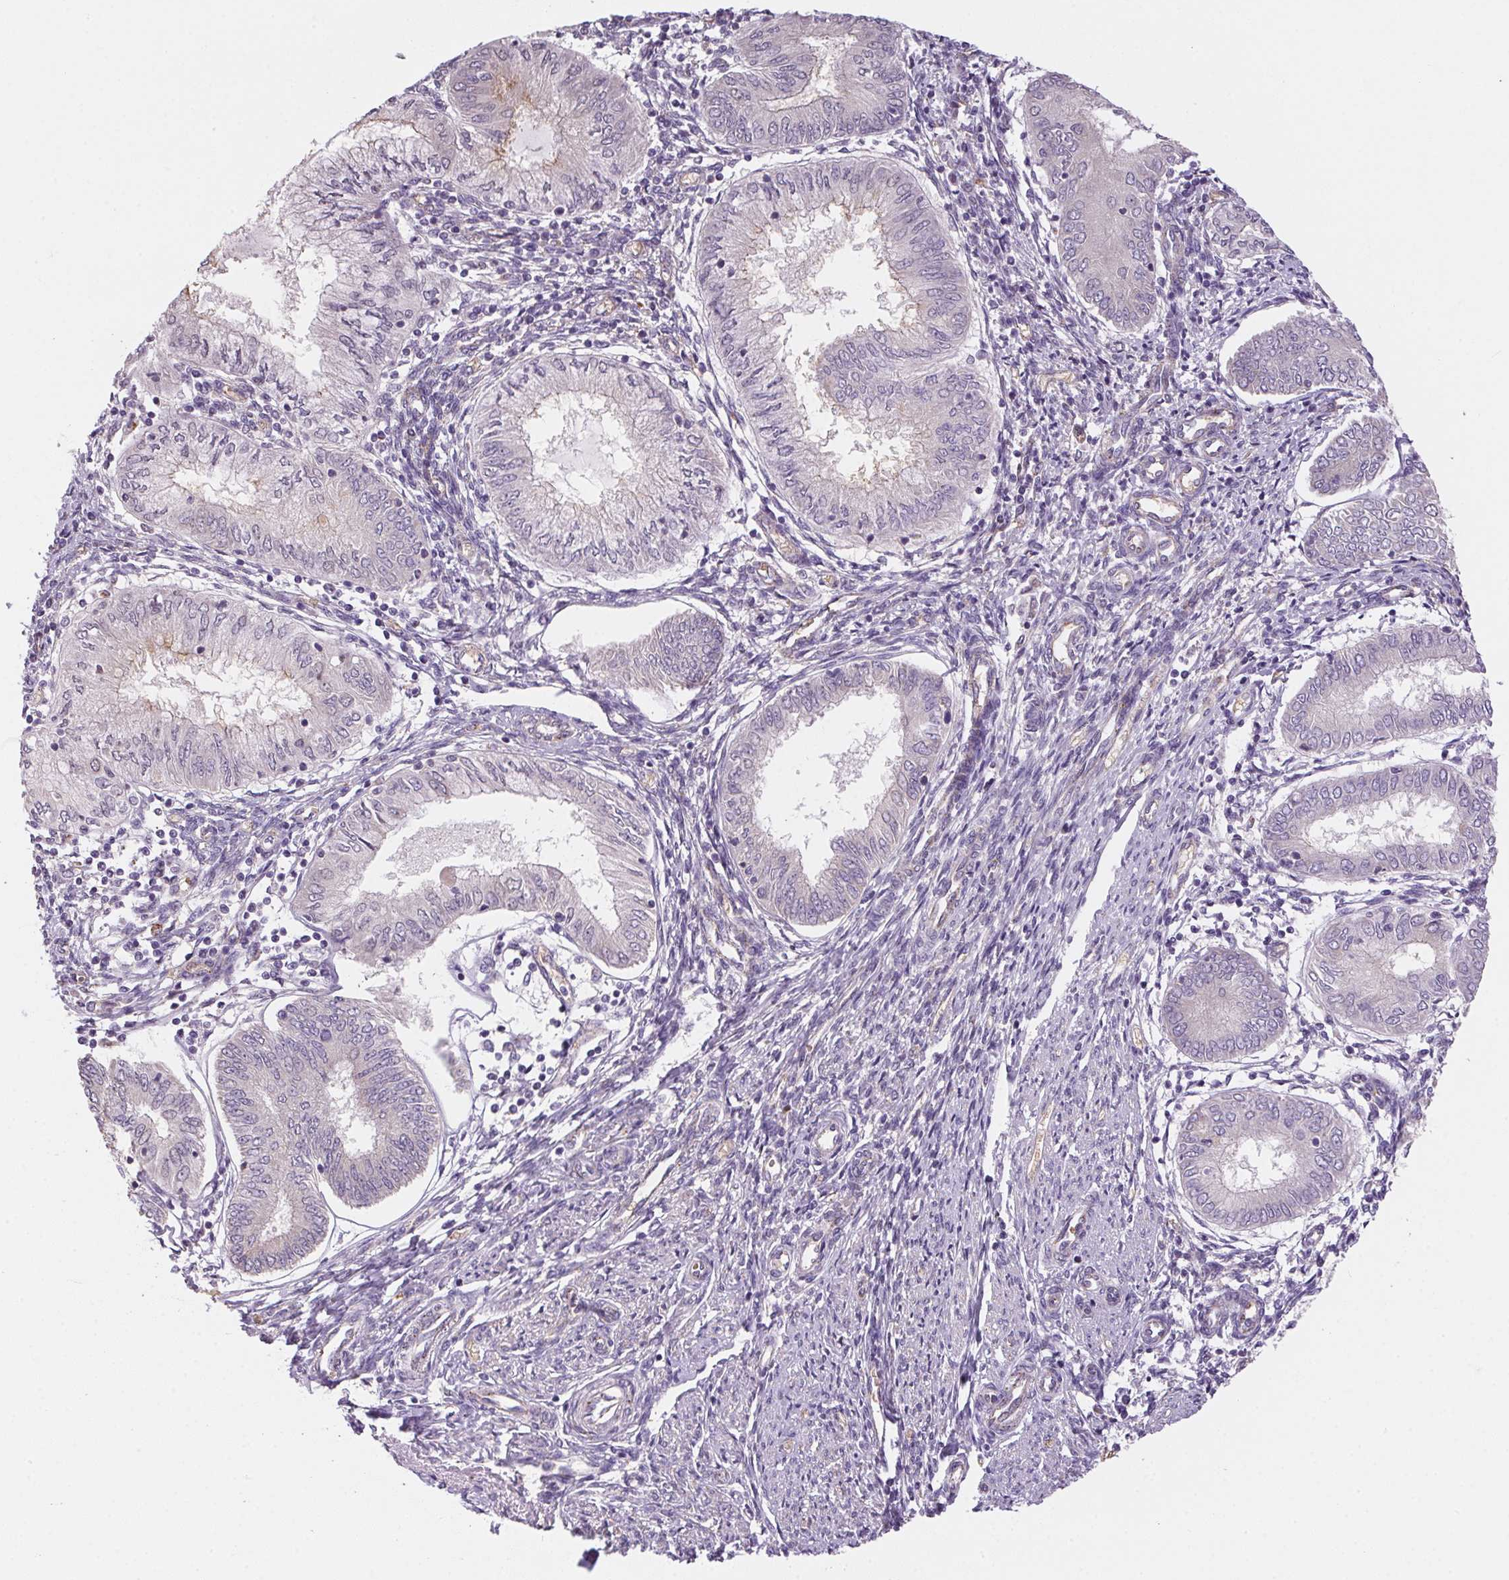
{"staining": {"intensity": "negative", "quantity": "none", "location": "none"}, "tissue": "endometrial cancer", "cell_type": "Tumor cells", "image_type": "cancer", "snomed": [{"axis": "morphology", "description": "Adenocarcinoma, NOS"}, {"axis": "topography", "description": "Endometrium"}], "caption": "An image of endometrial cancer (adenocarcinoma) stained for a protein displays no brown staining in tumor cells.", "gene": "METTL13", "patient": {"sex": "female", "age": 68}}